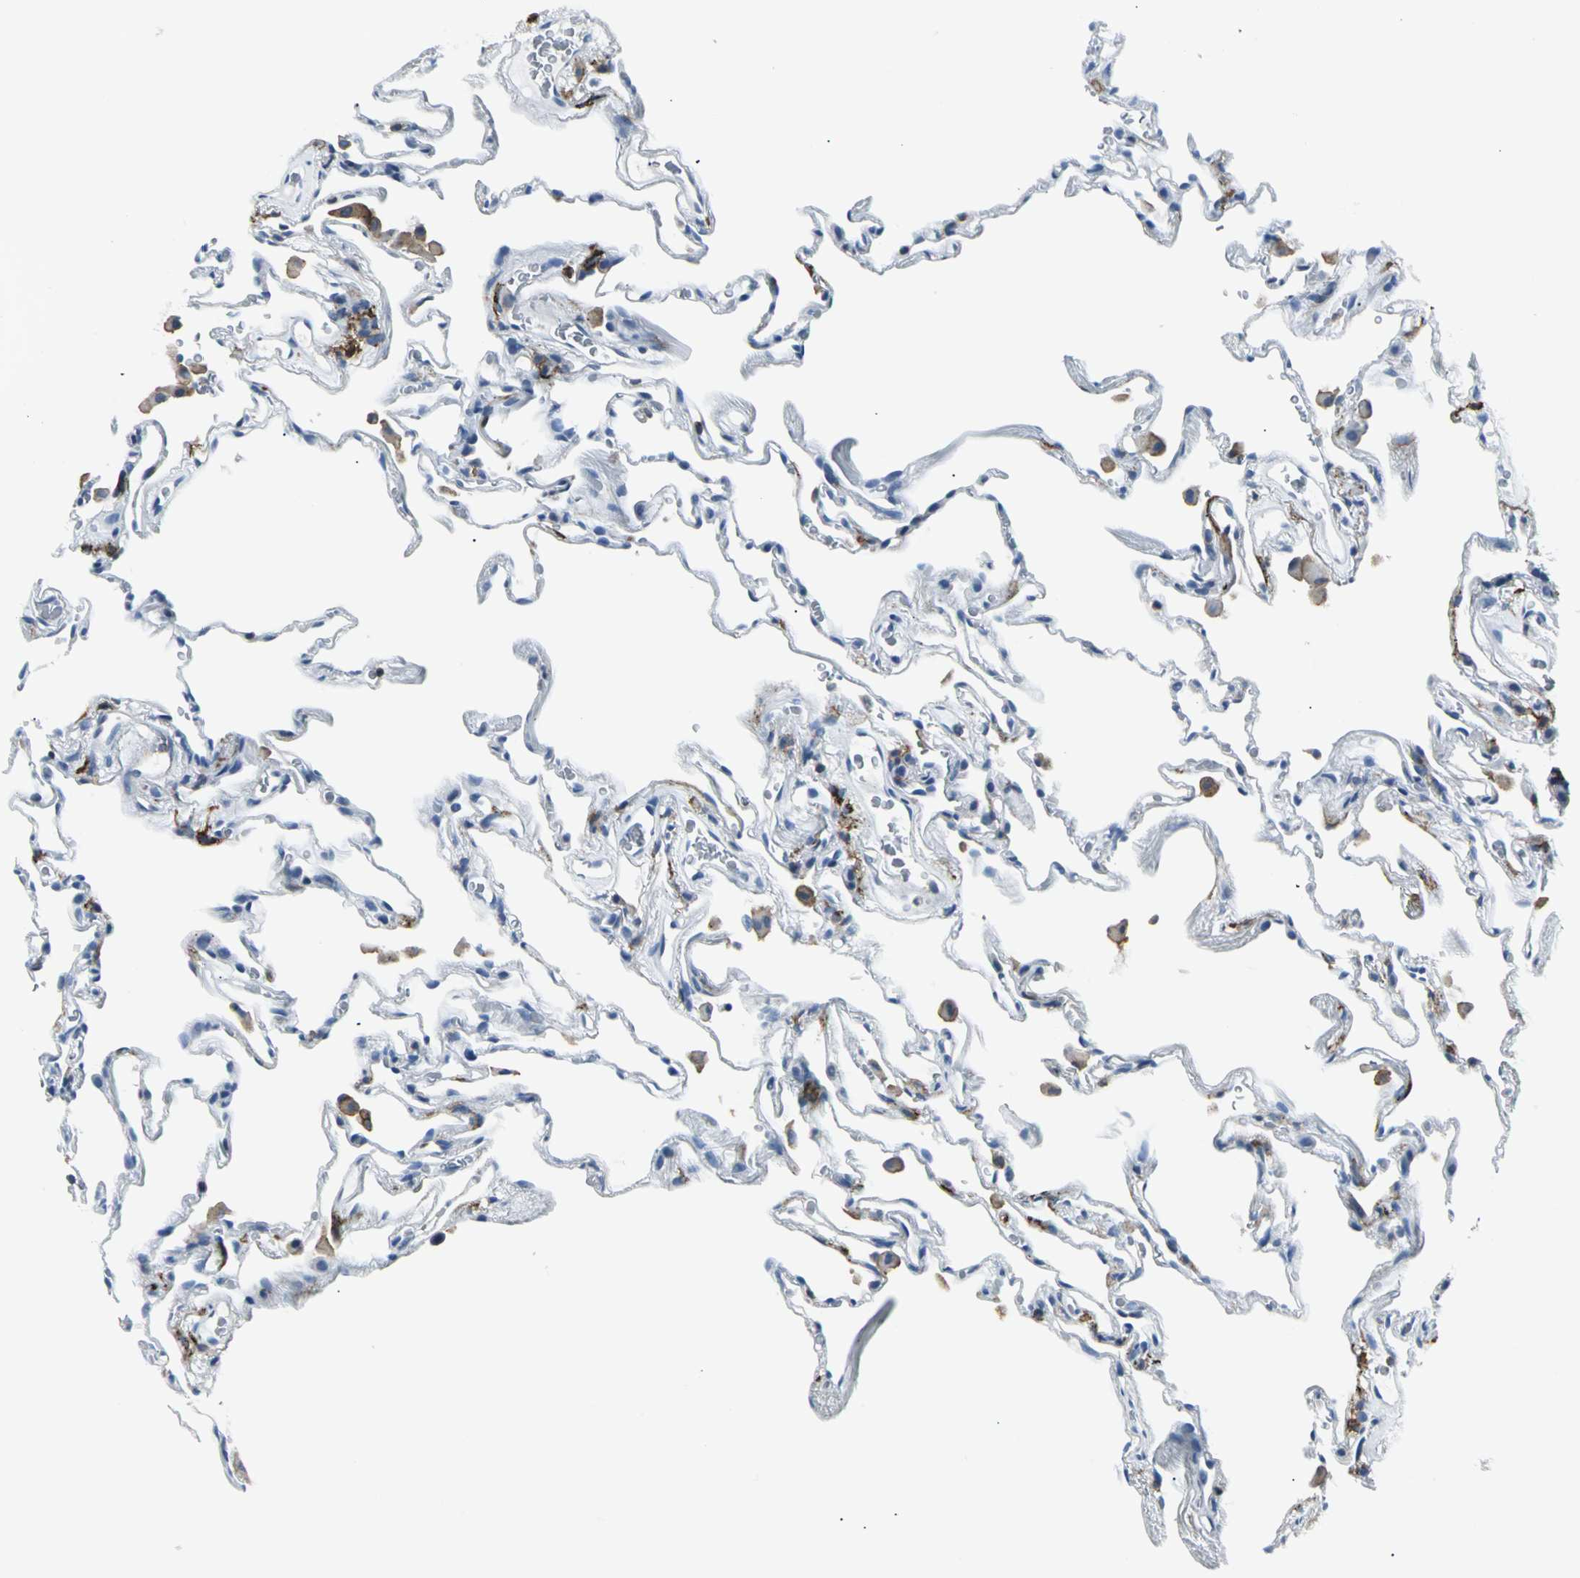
{"staining": {"intensity": "negative", "quantity": "none", "location": "none"}, "tissue": "lung", "cell_type": "Alveolar cells", "image_type": "normal", "snomed": [{"axis": "morphology", "description": "Normal tissue, NOS"}, {"axis": "morphology", "description": "Inflammation, NOS"}, {"axis": "topography", "description": "Lung"}], "caption": "The photomicrograph displays no significant positivity in alveolar cells of lung. (Stains: DAB IHC with hematoxylin counter stain, Microscopy: brightfield microscopy at high magnification).", "gene": "IQGAP2", "patient": {"sex": "male", "age": 69}}